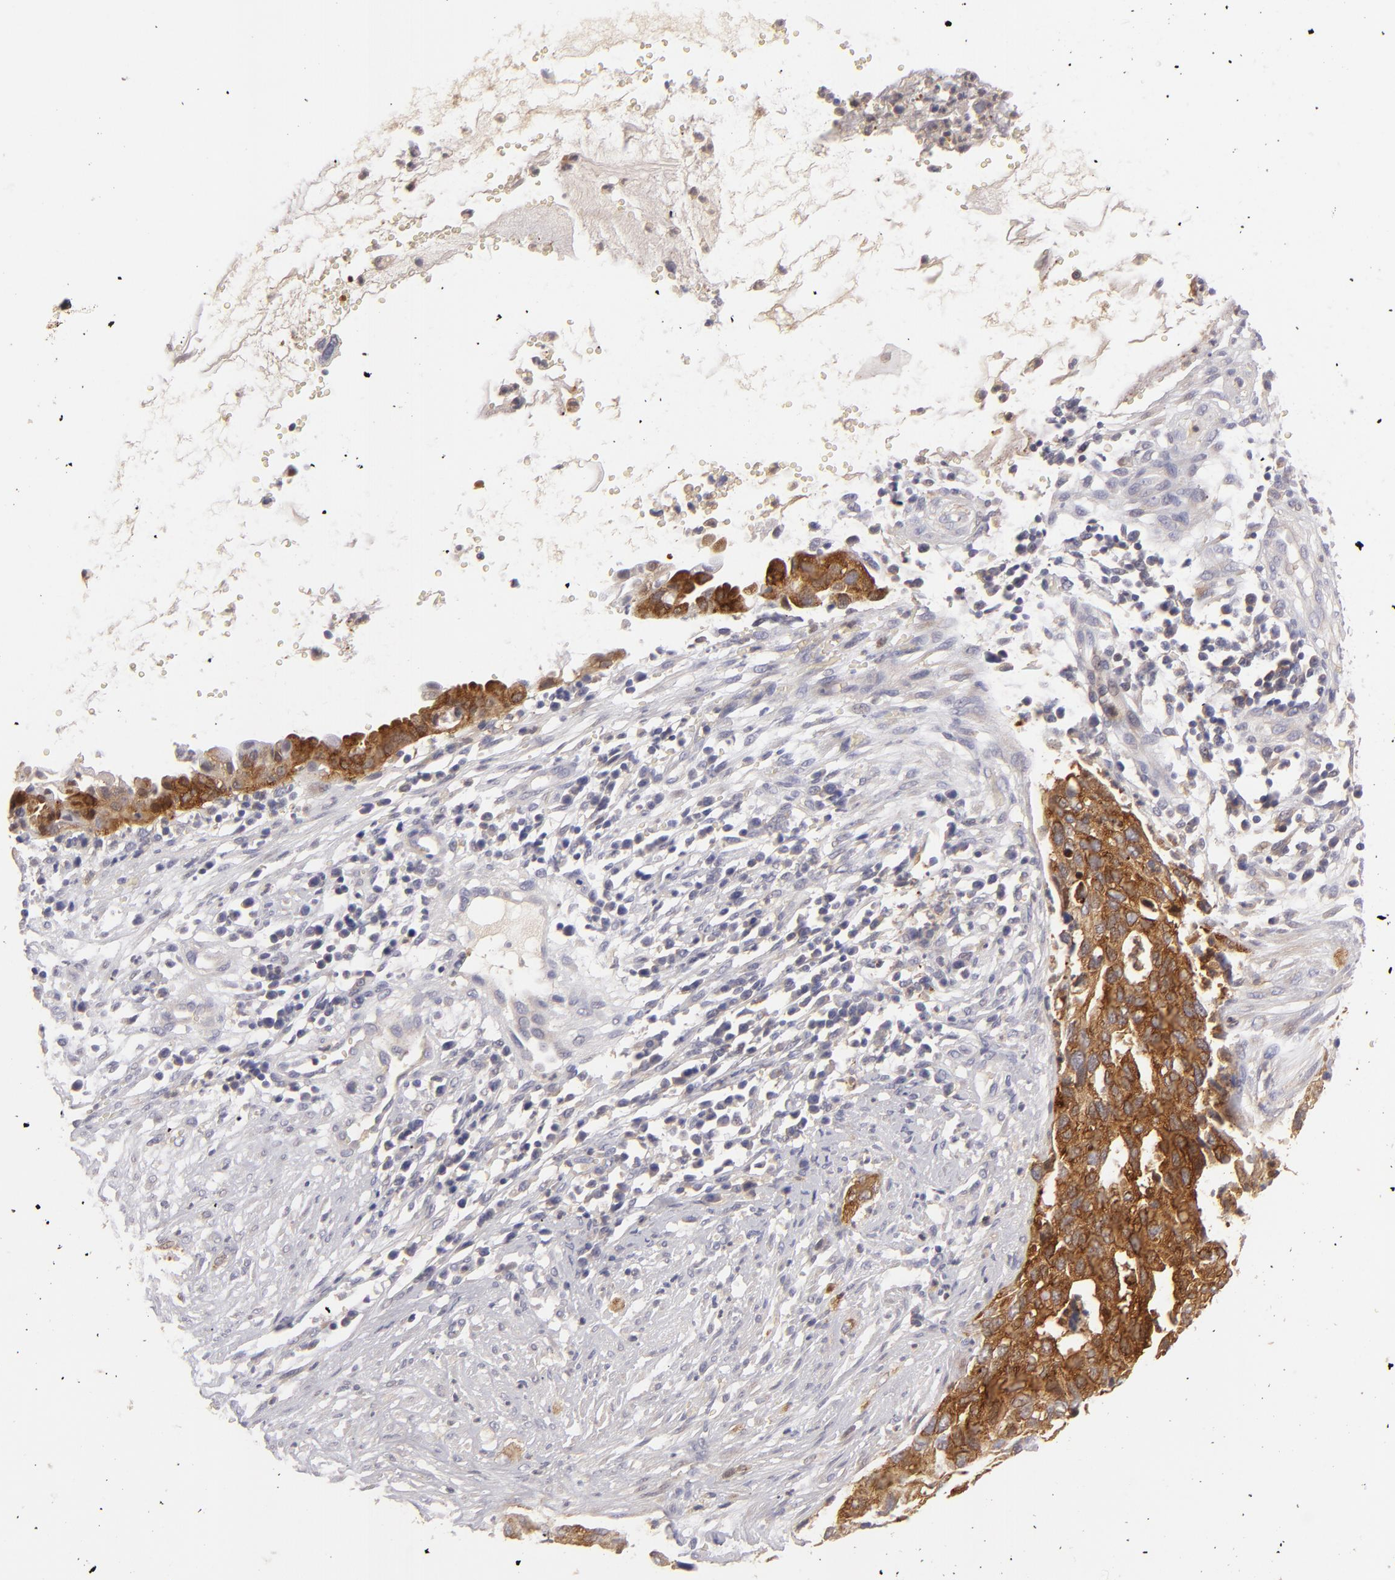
{"staining": {"intensity": "strong", "quantity": ">75%", "location": "cytoplasmic/membranous"}, "tissue": "cervical cancer", "cell_type": "Tumor cells", "image_type": "cancer", "snomed": [{"axis": "morphology", "description": "Normal tissue, NOS"}, {"axis": "morphology", "description": "Squamous cell carcinoma, NOS"}, {"axis": "topography", "description": "Cervix"}], "caption": "Immunohistochemical staining of human squamous cell carcinoma (cervical) displays high levels of strong cytoplasmic/membranous protein staining in about >75% of tumor cells.", "gene": "MMP10", "patient": {"sex": "female", "age": 45}}